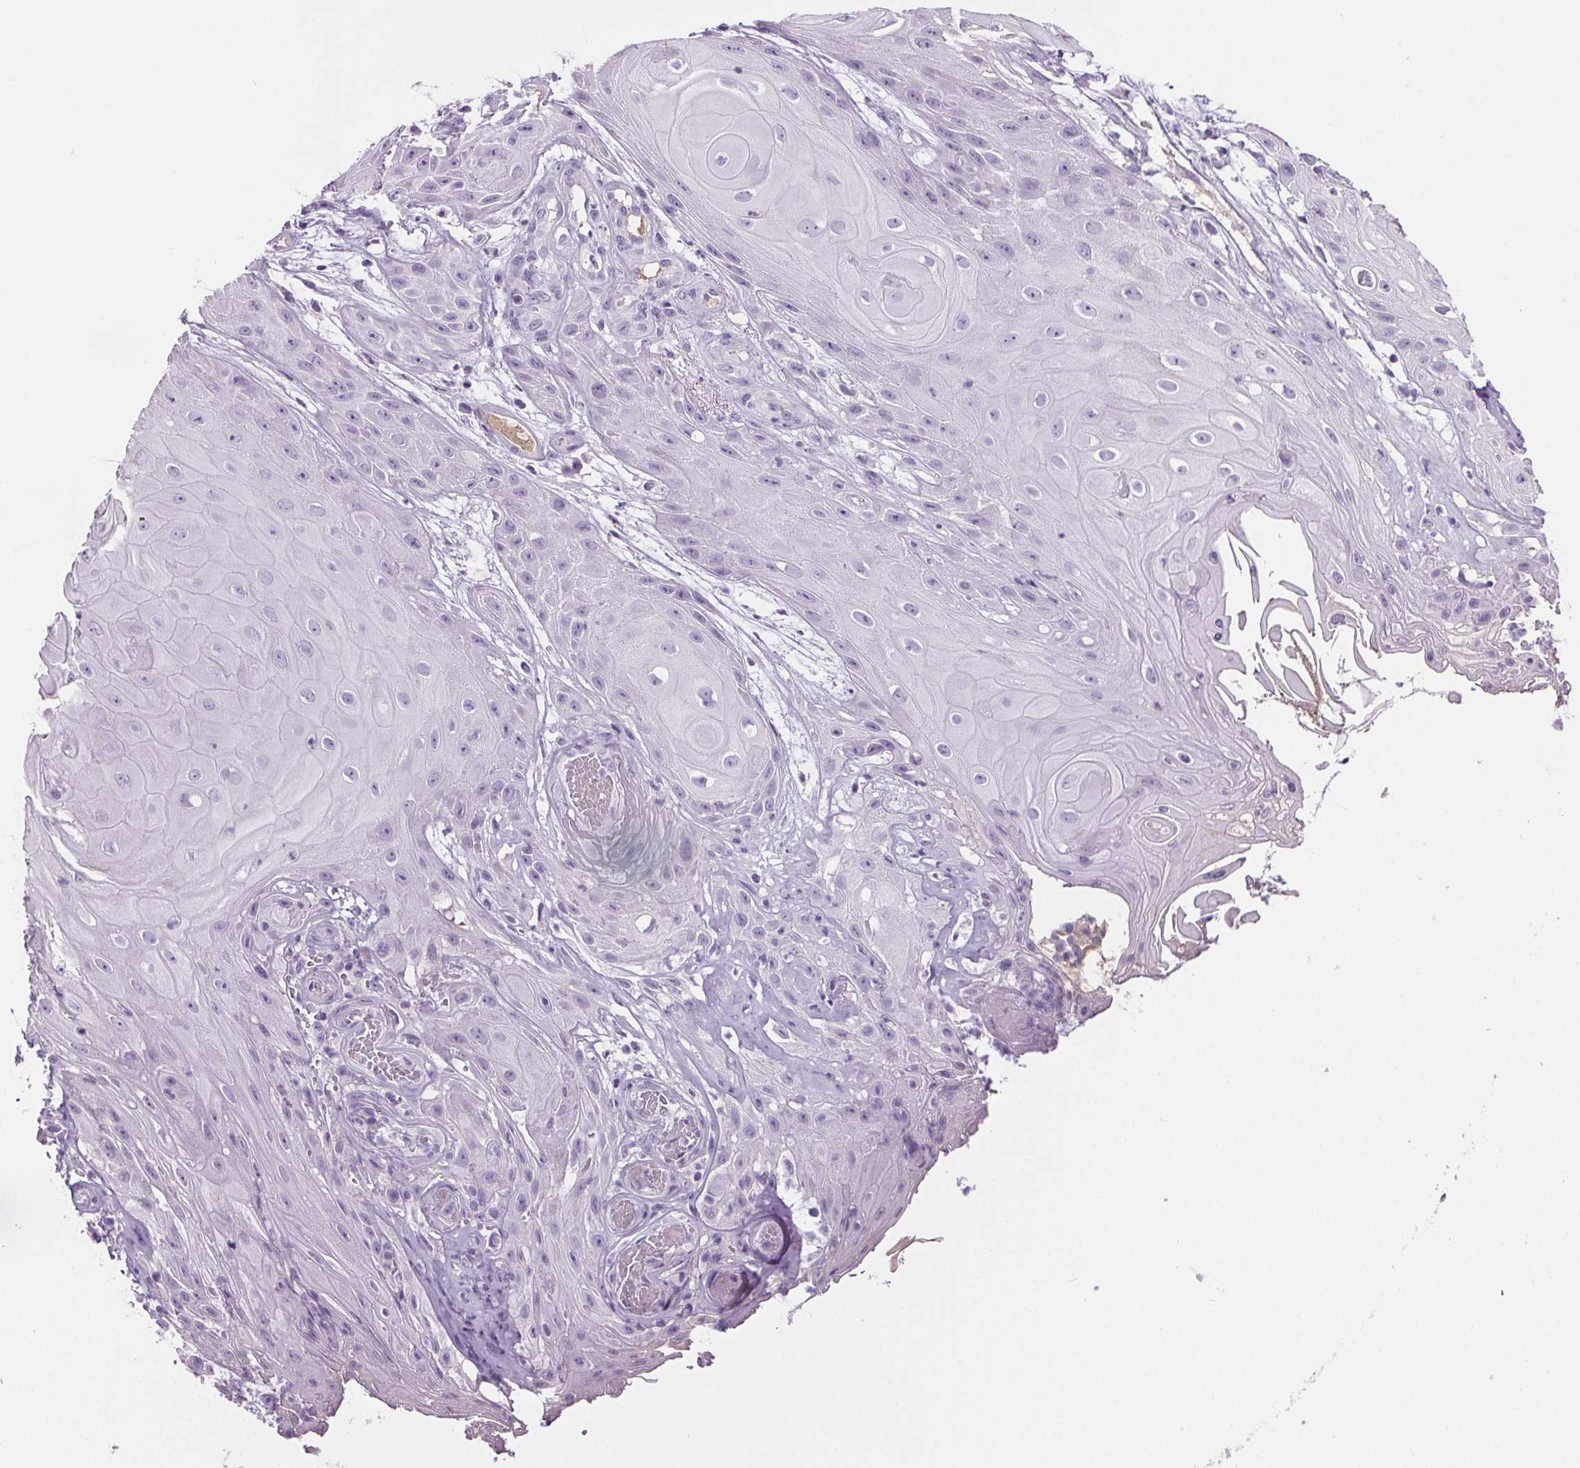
{"staining": {"intensity": "negative", "quantity": "none", "location": "none"}, "tissue": "skin cancer", "cell_type": "Tumor cells", "image_type": "cancer", "snomed": [{"axis": "morphology", "description": "Squamous cell carcinoma, NOS"}, {"axis": "topography", "description": "Skin"}], "caption": "Immunohistochemistry (IHC) image of human skin cancer (squamous cell carcinoma) stained for a protein (brown), which displays no staining in tumor cells.", "gene": "CD5L", "patient": {"sex": "male", "age": 62}}